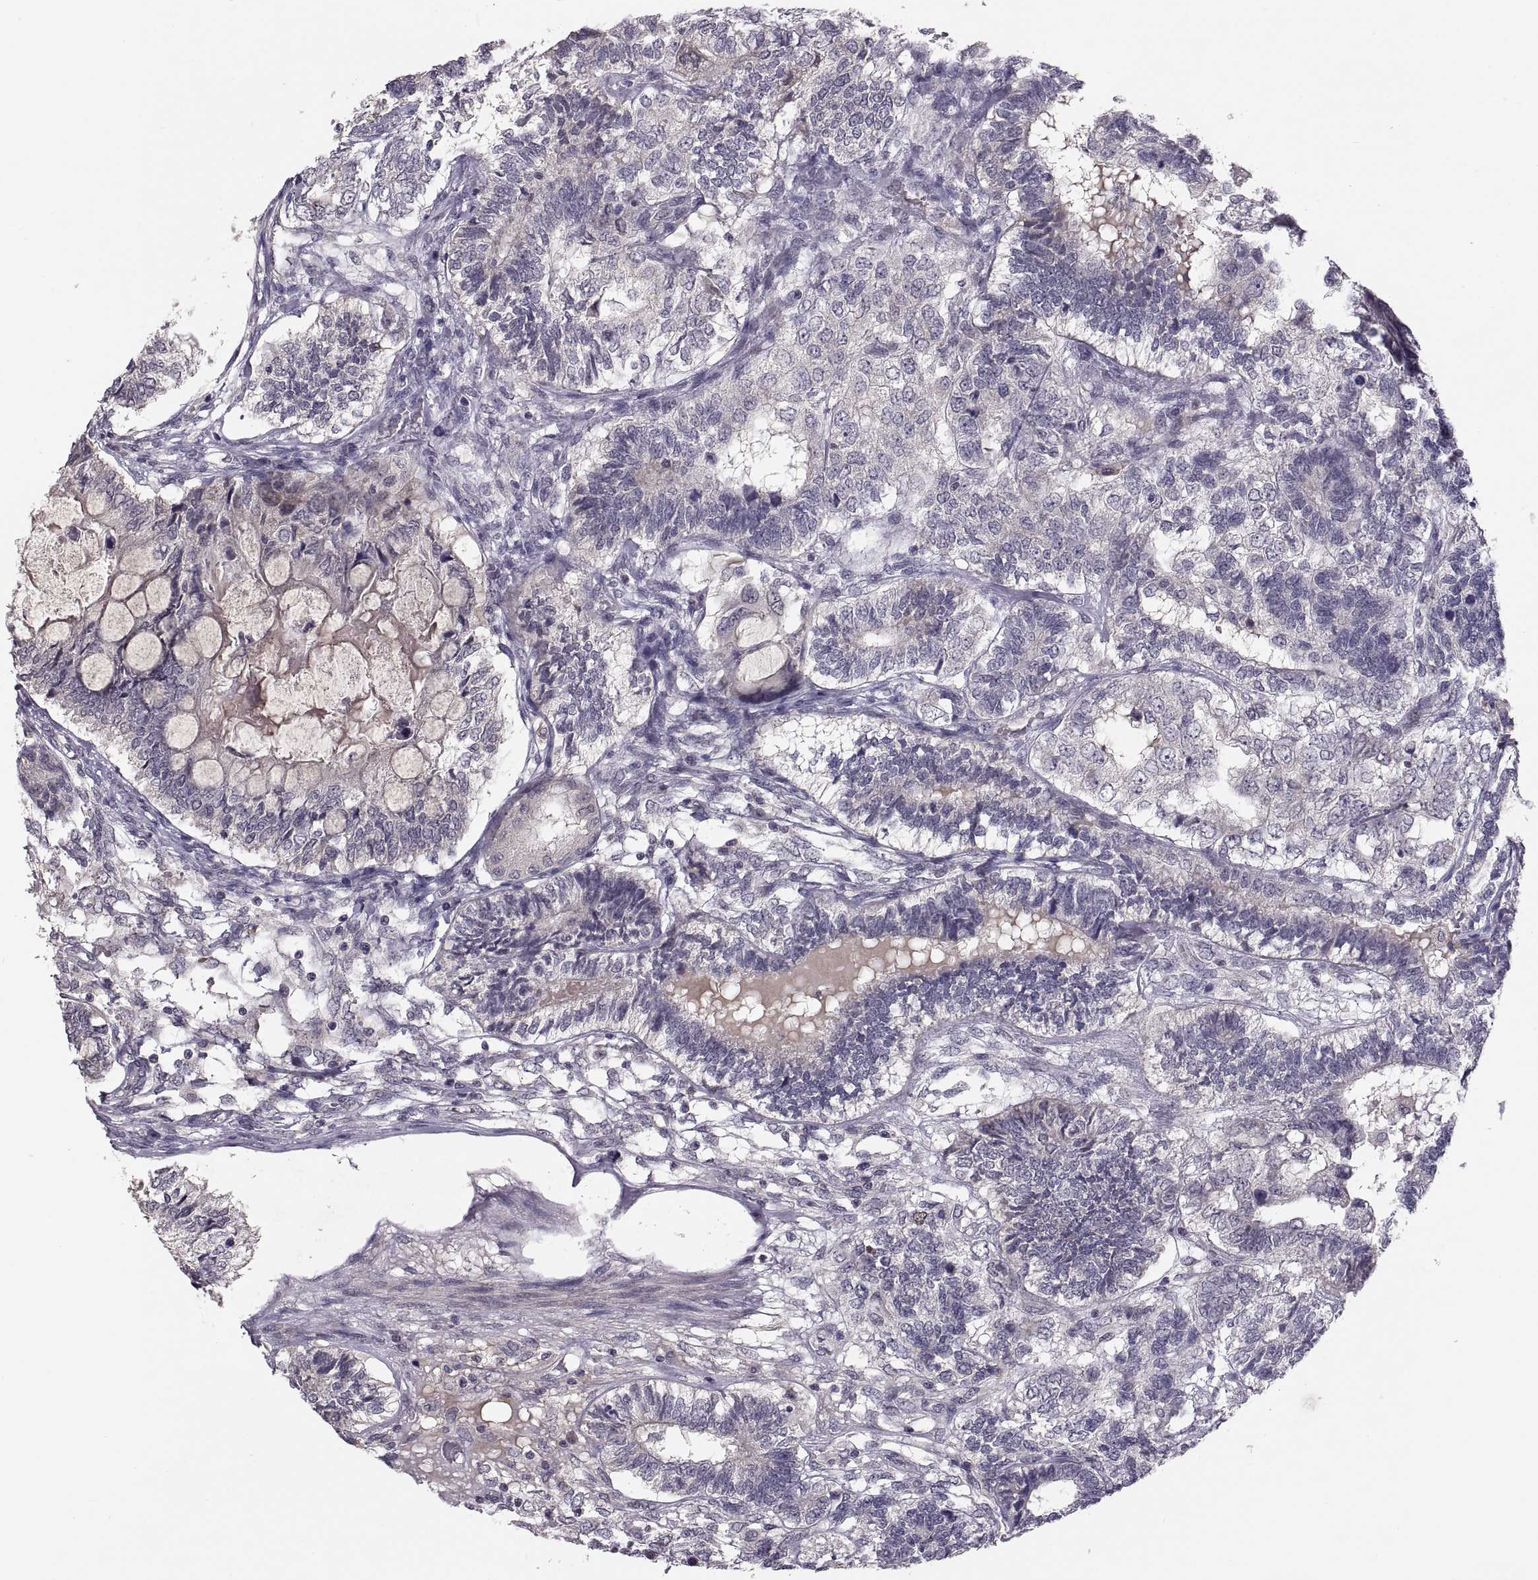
{"staining": {"intensity": "negative", "quantity": "none", "location": "none"}, "tissue": "testis cancer", "cell_type": "Tumor cells", "image_type": "cancer", "snomed": [{"axis": "morphology", "description": "Seminoma, NOS"}, {"axis": "morphology", "description": "Carcinoma, Embryonal, NOS"}, {"axis": "topography", "description": "Testis"}], "caption": "Testis cancer stained for a protein using immunohistochemistry (IHC) demonstrates no expression tumor cells.", "gene": "PAX2", "patient": {"sex": "male", "age": 41}}